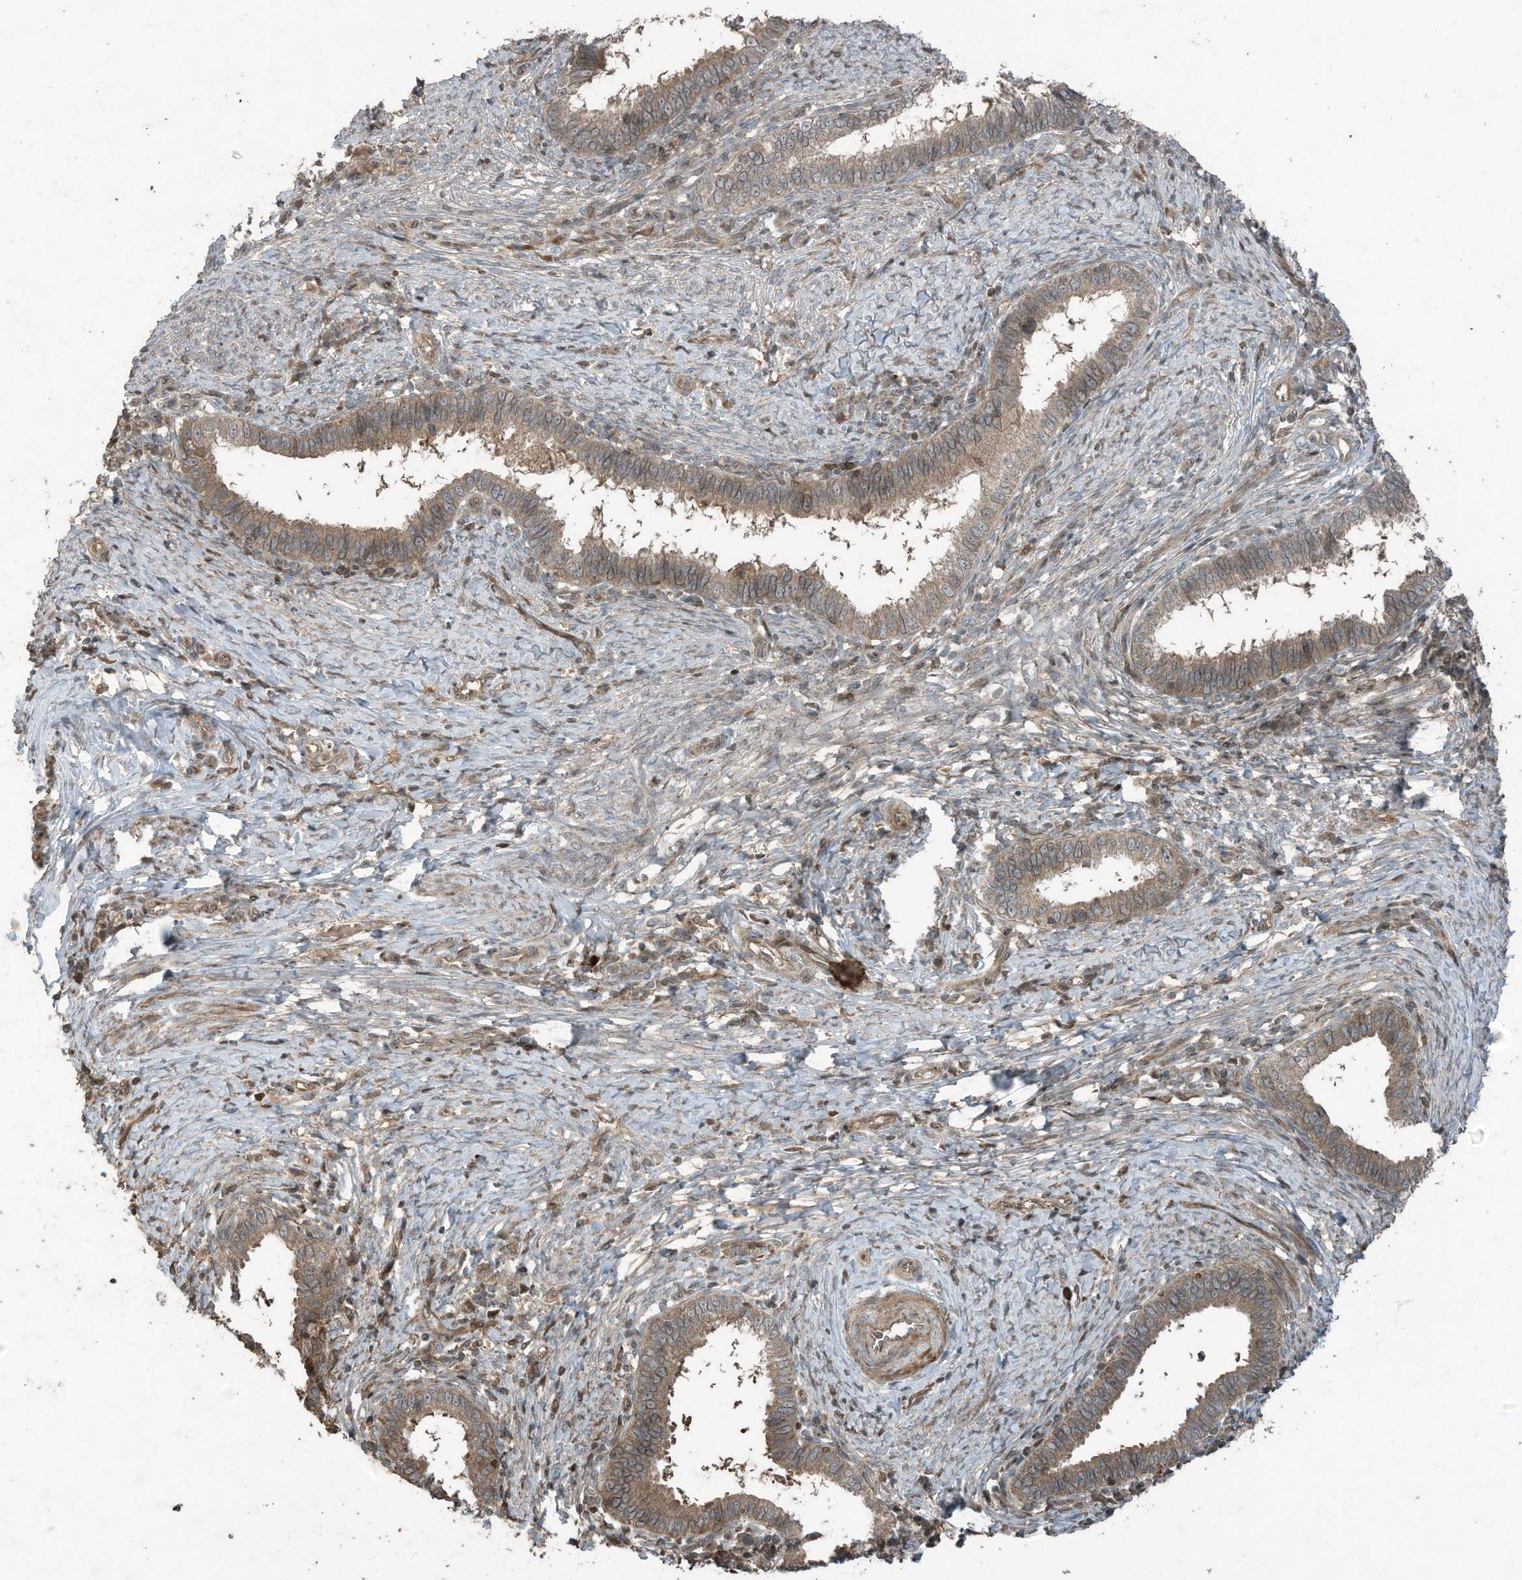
{"staining": {"intensity": "moderate", "quantity": ">75%", "location": "cytoplasmic/membranous"}, "tissue": "cervical cancer", "cell_type": "Tumor cells", "image_type": "cancer", "snomed": [{"axis": "morphology", "description": "Adenocarcinoma, NOS"}, {"axis": "topography", "description": "Cervix"}], "caption": "Immunohistochemistry (IHC) micrograph of human cervical cancer stained for a protein (brown), which demonstrates medium levels of moderate cytoplasmic/membranous positivity in approximately >75% of tumor cells.", "gene": "ZNF653", "patient": {"sex": "female", "age": 36}}